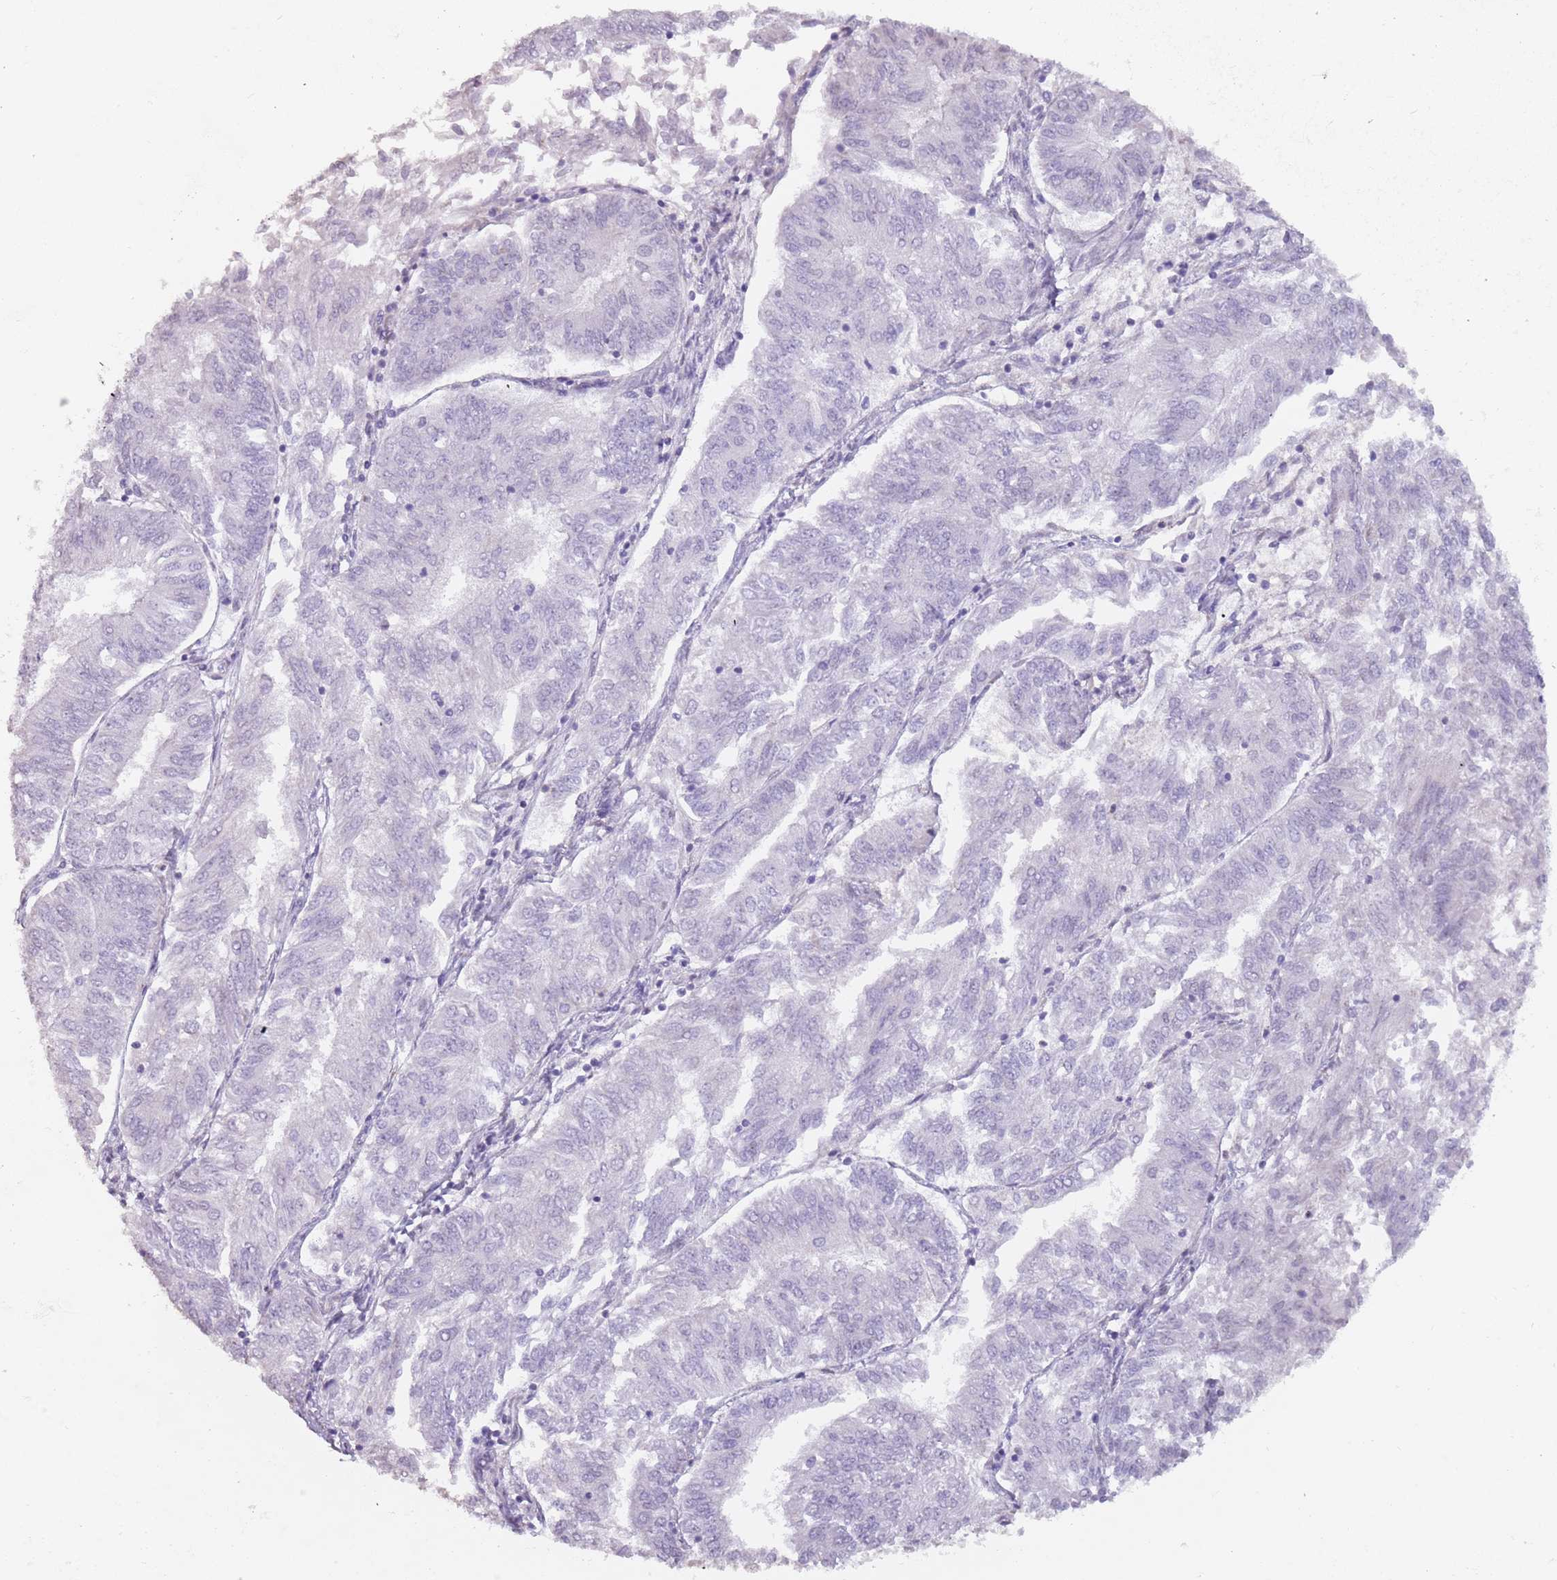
{"staining": {"intensity": "negative", "quantity": "none", "location": "none"}, "tissue": "endometrial cancer", "cell_type": "Tumor cells", "image_type": "cancer", "snomed": [{"axis": "morphology", "description": "Adenocarcinoma, NOS"}, {"axis": "topography", "description": "Endometrium"}], "caption": "This is an immunohistochemistry photomicrograph of human endometrial adenocarcinoma. There is no expression in tumor cells.", "gene": "DDX4", "patient": {"sex": "female", "age": 58}}